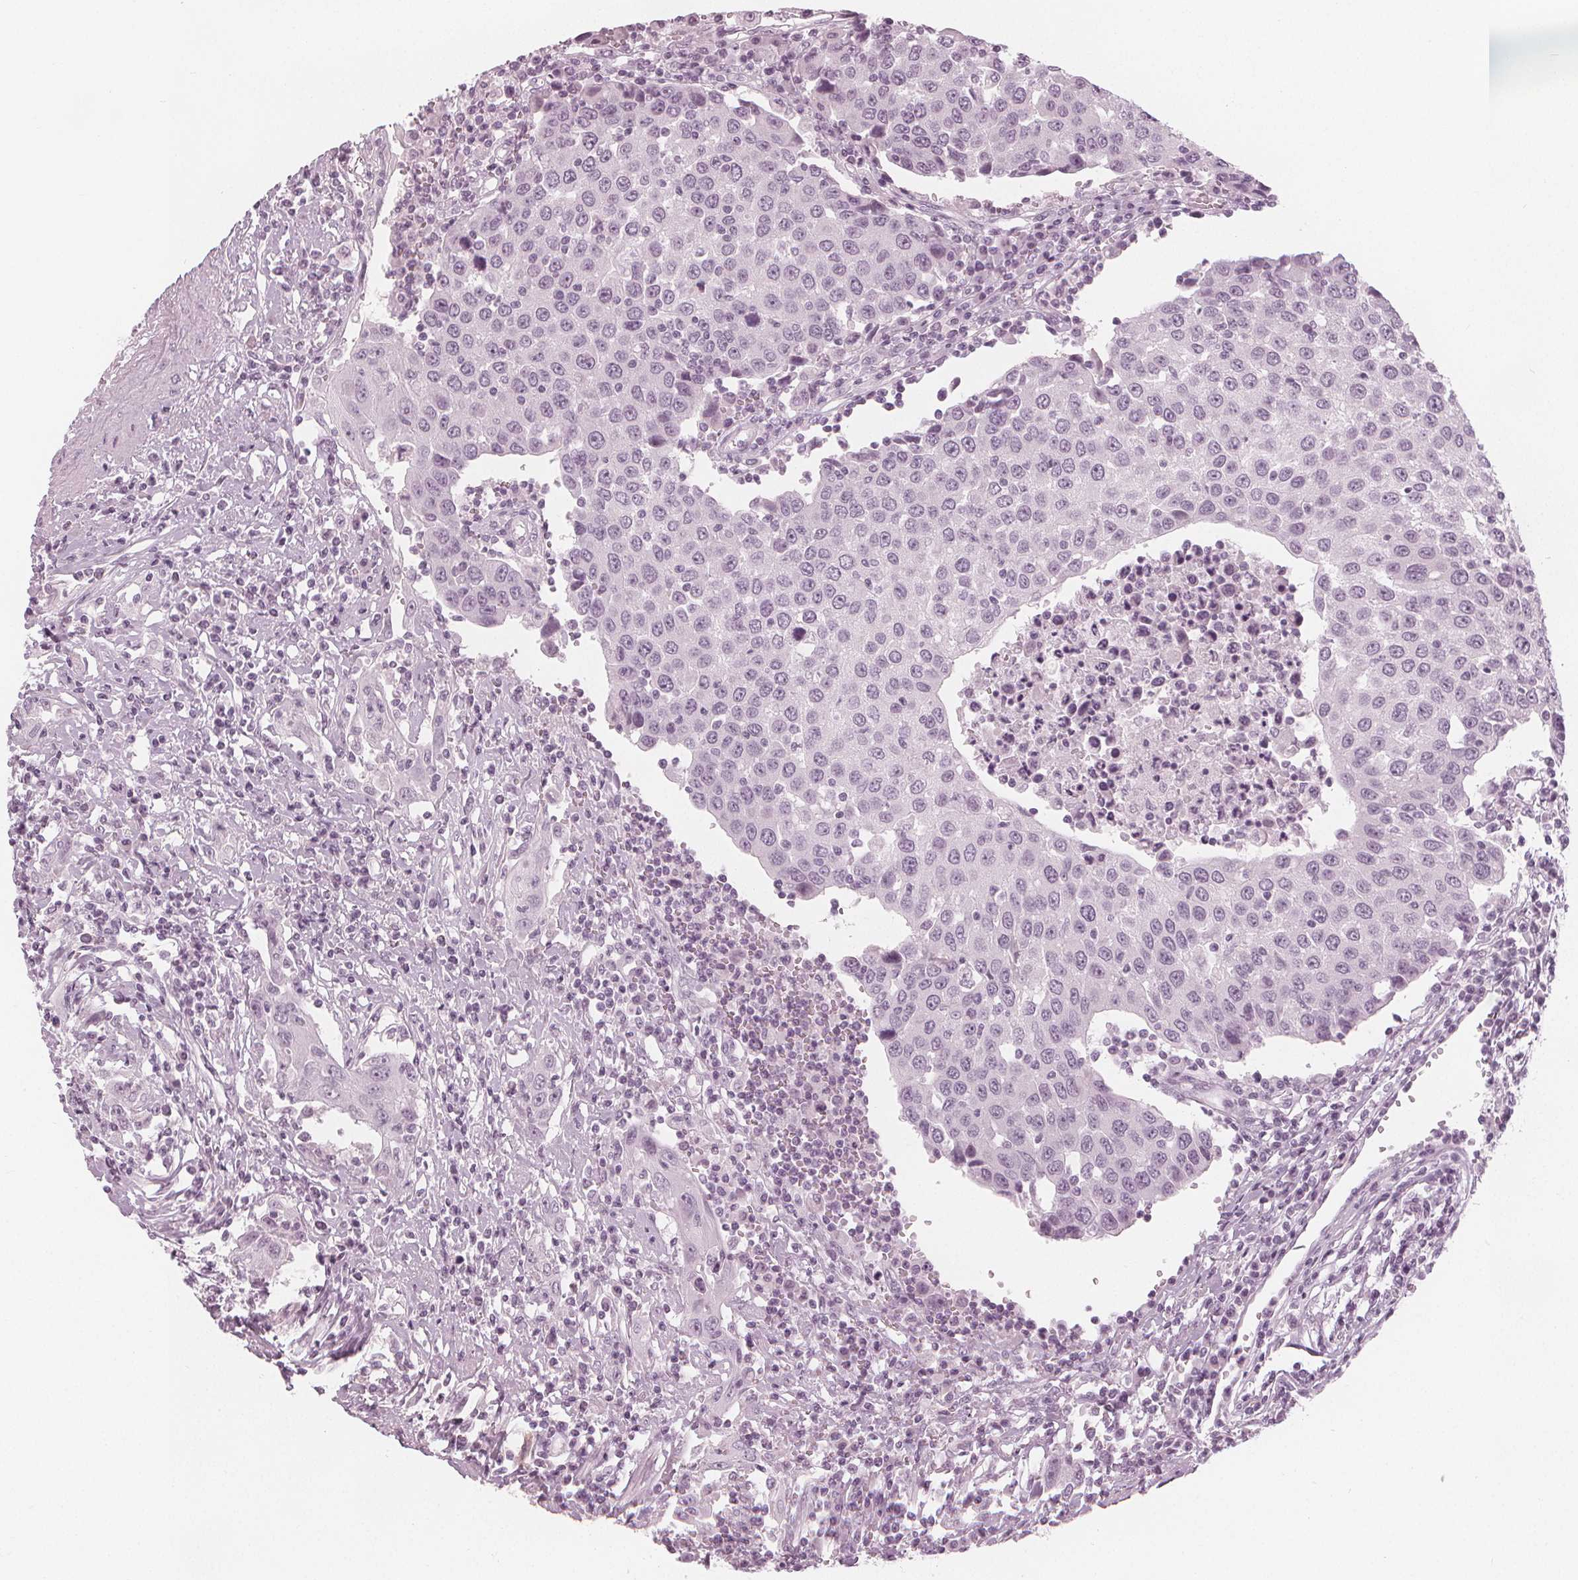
{"staining": {"intensity": "negative", "quantity": "none", "location": "none"}, "tissue": "urothelial cancer", "cell_type": "Tumor cells", "image_type": "cancer", "snomed": [{"axis": "morphology", "description": "Urothelial carcinoma, High grade"}, {"axis": "topography", "description": "Urinary bladder"}], "caption": "IHC photomicrograph of human high-grade urothelial carcinoma stained for a protein (brown), which exhibits no positivity in tumor cells.", "gene": "PAEP", "patient": {"sex": "female", "age": 85}}